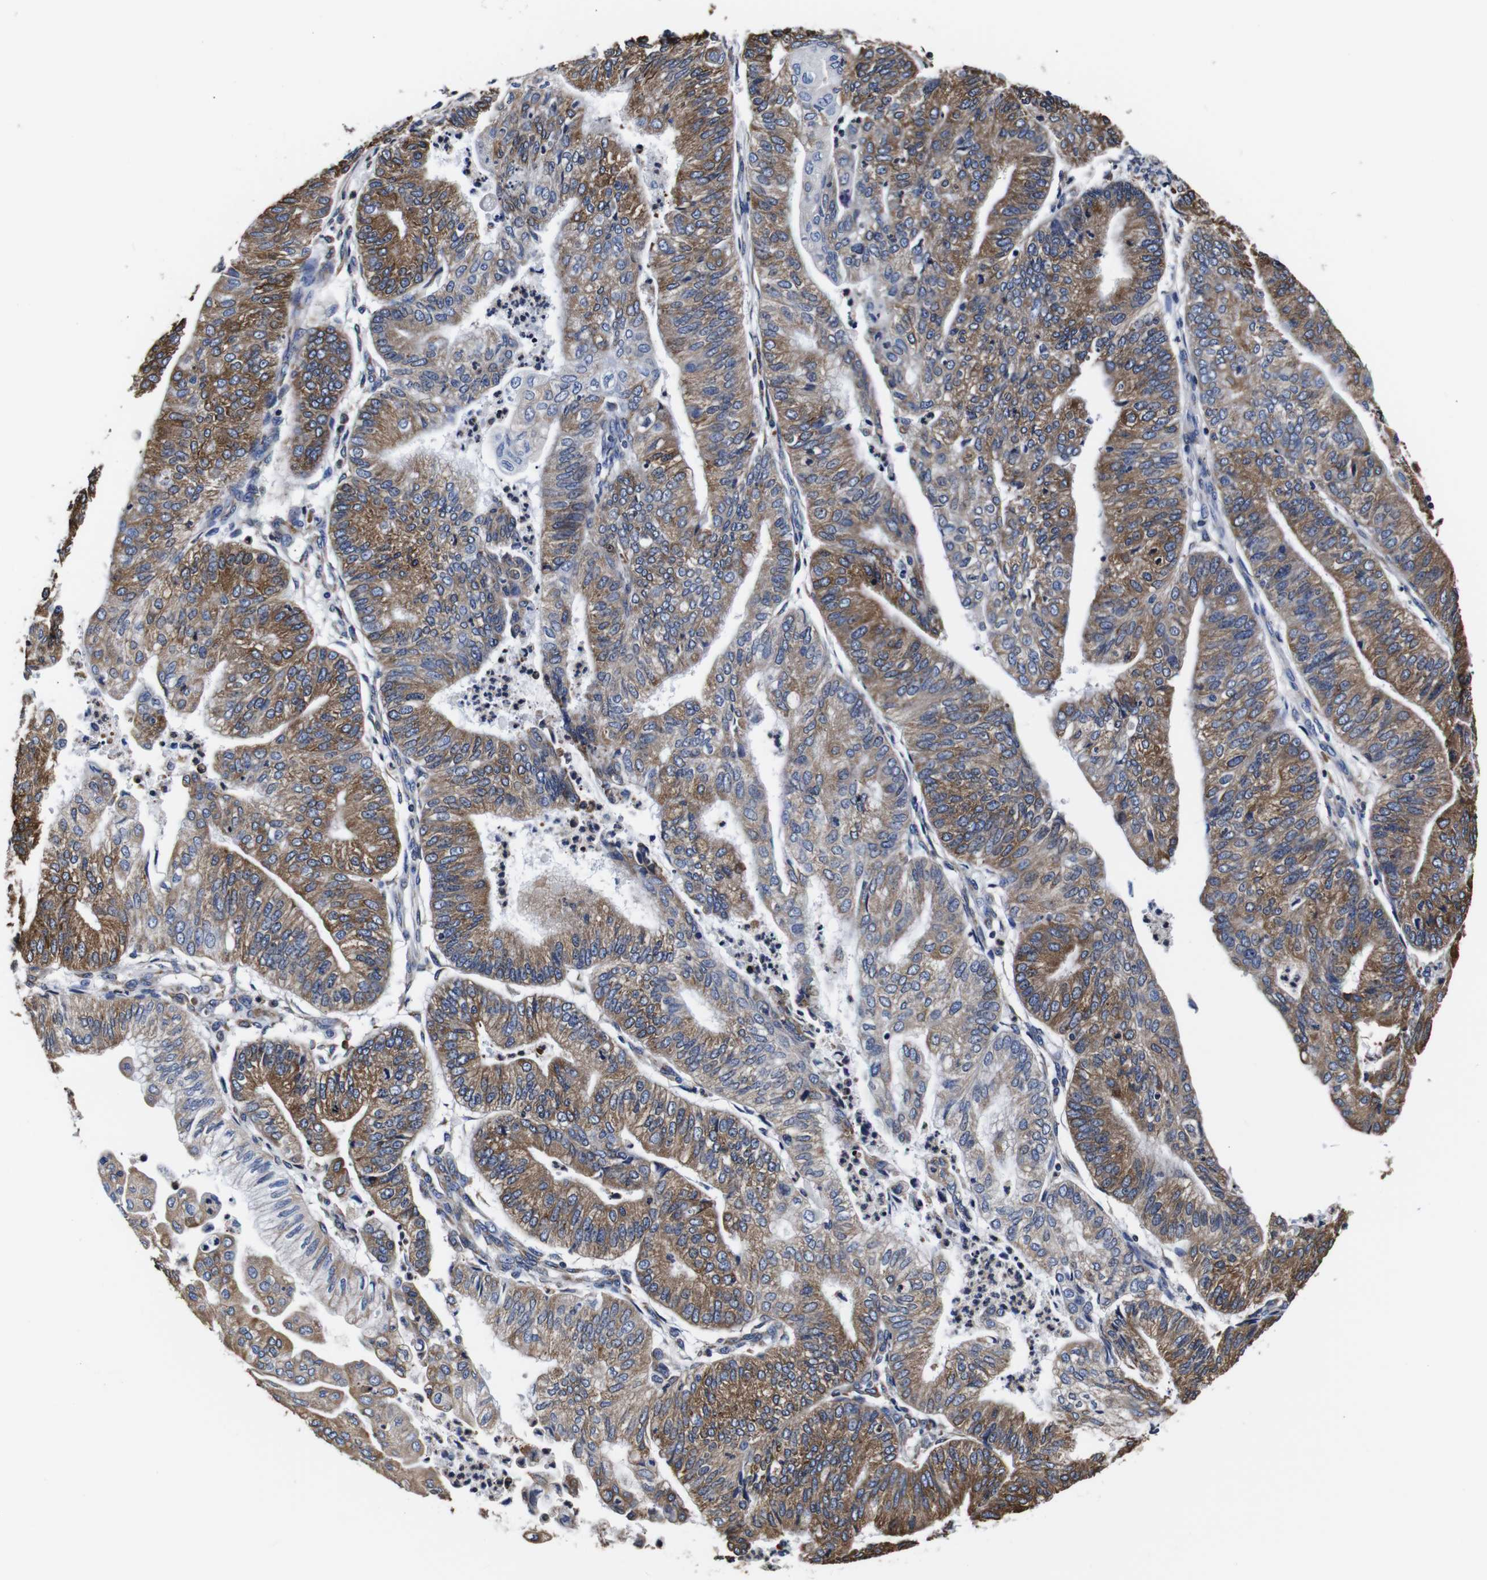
{"staining": {"intensity": "moderate", "quantity": ">75%", "location": "cytoplasmic/membranous"}, "tissue": "endometrial cancer", "cell_type": "Tumor cells", "image_type": "cancer", "snomed": [{"axis": "morphology", "description": "Adenocarcinoma, NOS"}, {"axis": "topography", "description": "Endometrium"}], "caption": "About >75% of tumor cells in endometrial adenocarcinoma demonstrate moderate cytoplasmic/membranous protein staining as visualized by brown immunohistochemical staining.", "gene": "PPIB", "patient": {"sex": "female", "age": 59}}